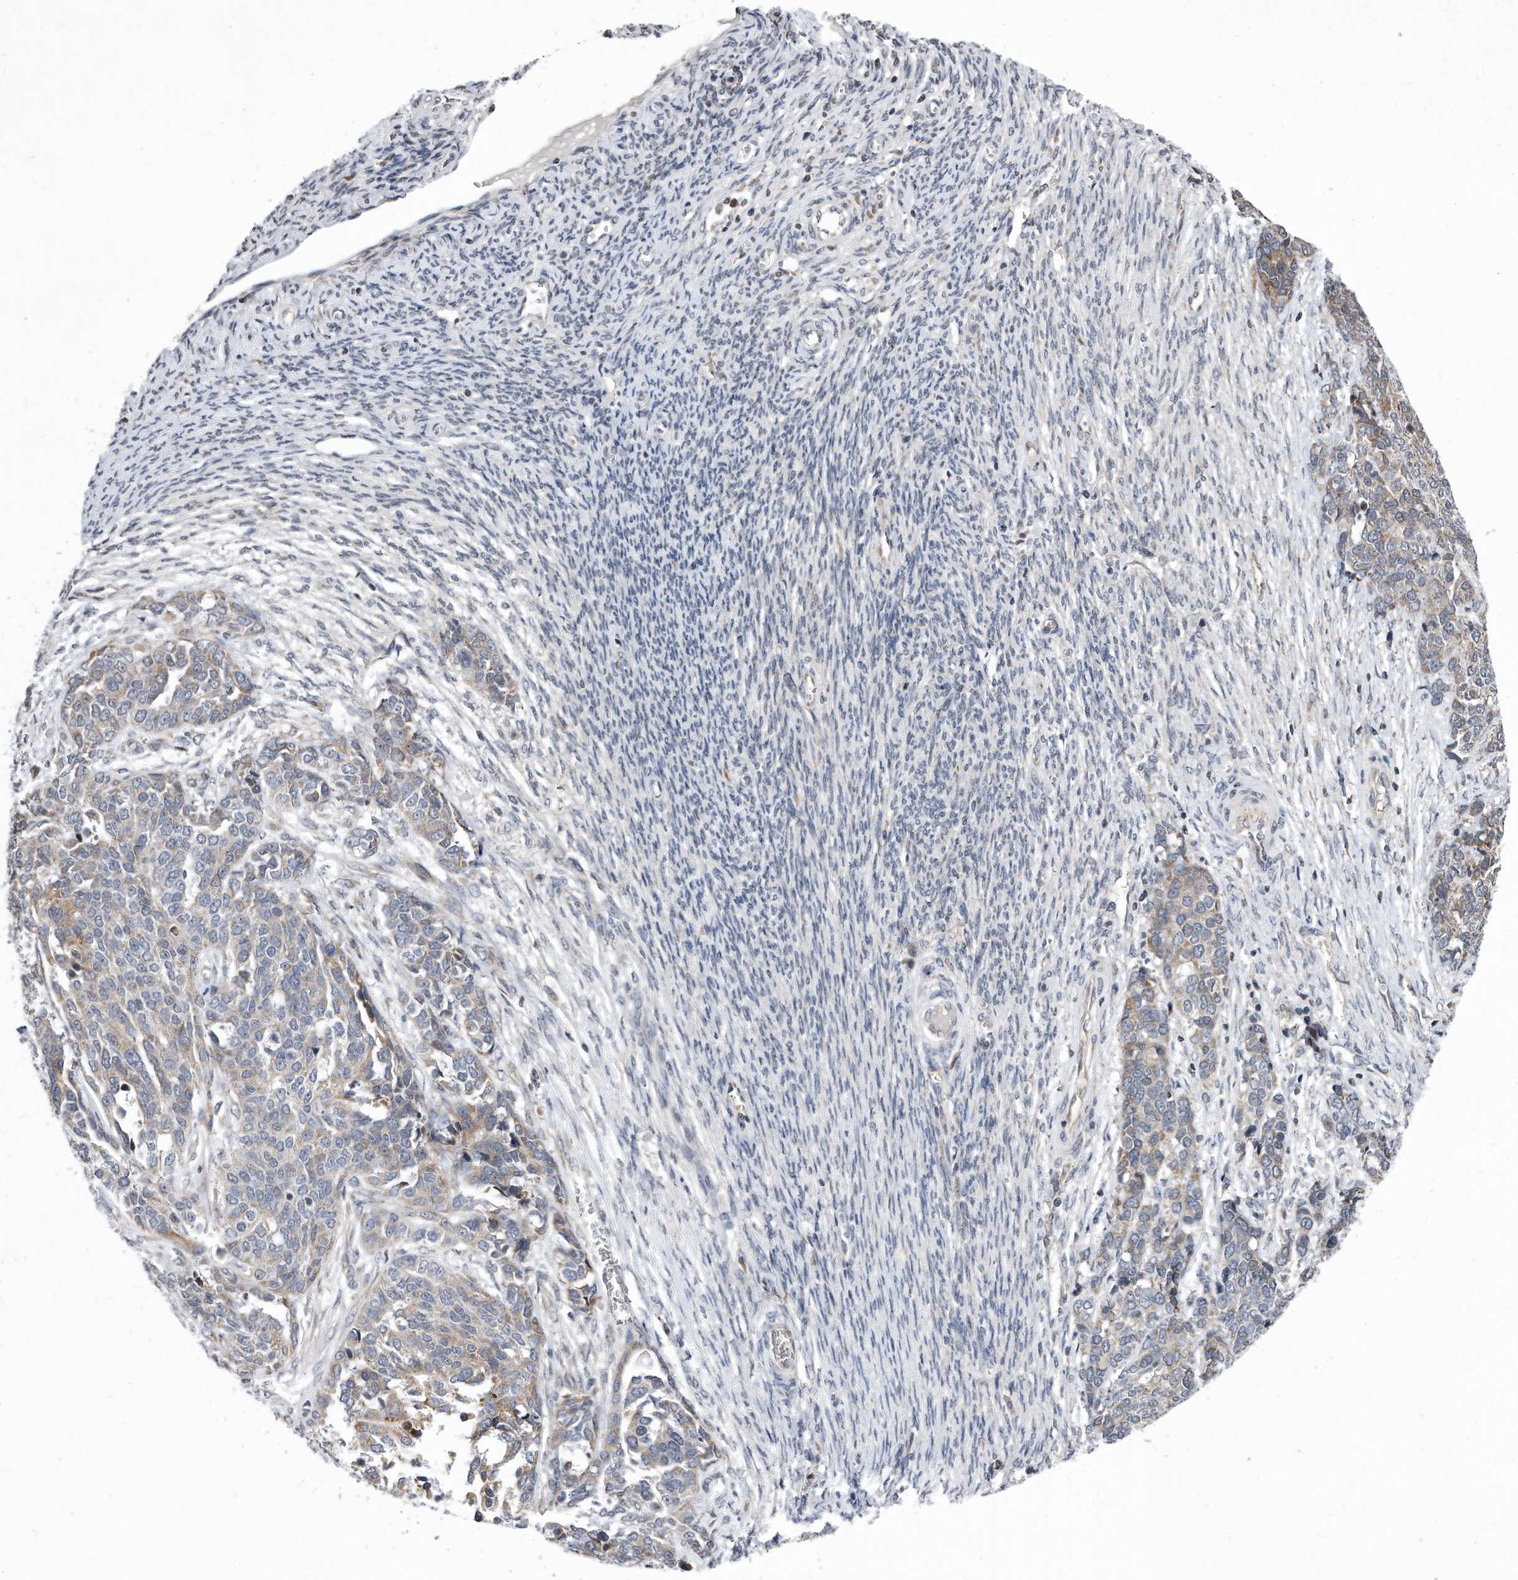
{"staining": {"intensity": "weak", "quantity": "<25%", "location": "cytoplasmic/membranous"}, "tissue": "ovarian cancer", "cell_type": "Tumor cells", "image_type": "cancer", "snomed": [{"axis": "morphology", "description": "Cystadenocarcinoma, serous, NOS"}, {"axis": "topography", "description": "Ovary"}], "caption": "This is a histopathology image of immunohistochemistry staining of serous cystadenocarcinoma (ovarian), which shows no staining in tumor cells.", "gene": "DAB1", "patient": {"sex": "female", "age": 44}}